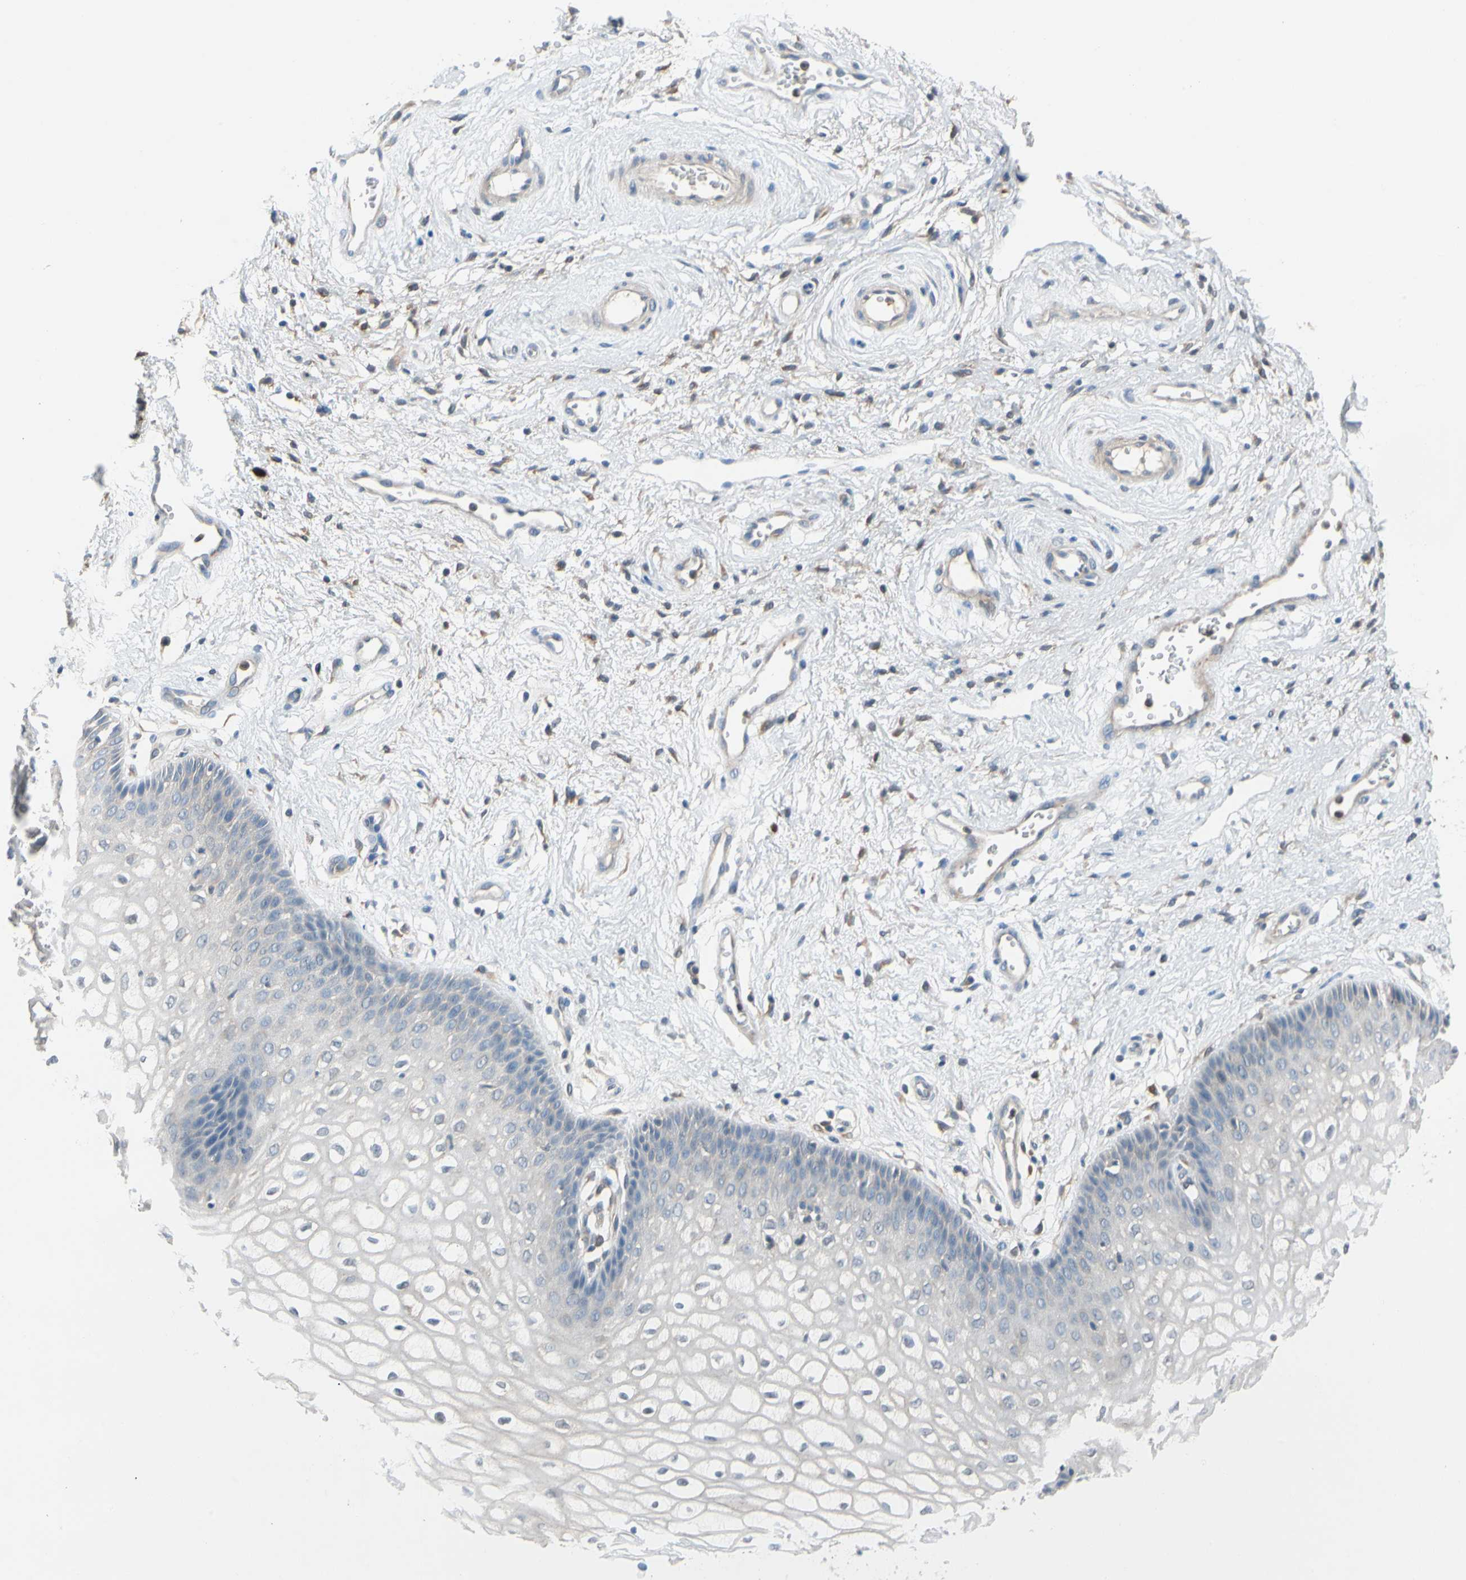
{"staining": {"intensity": "weak", "quantity": "25%-75%", "location": "cytoplasmic/membranous"}, "tissue": "vagina", "cell_type": "Squamous epithelial cells", "image_type": "normal", "snomed": [{"axis": "morphology", "description": "Normal tissue, NOS"}, {"axis": "topography", "description": "Vagina"}], "caption": "Protein staining exhibits weak cytoplasmic/membranous staining in about 25%-75% of squamous epithelial cells in normal vagina.", "gene": "WIPI1", "patient": {"sex": "female", "age": 34}}